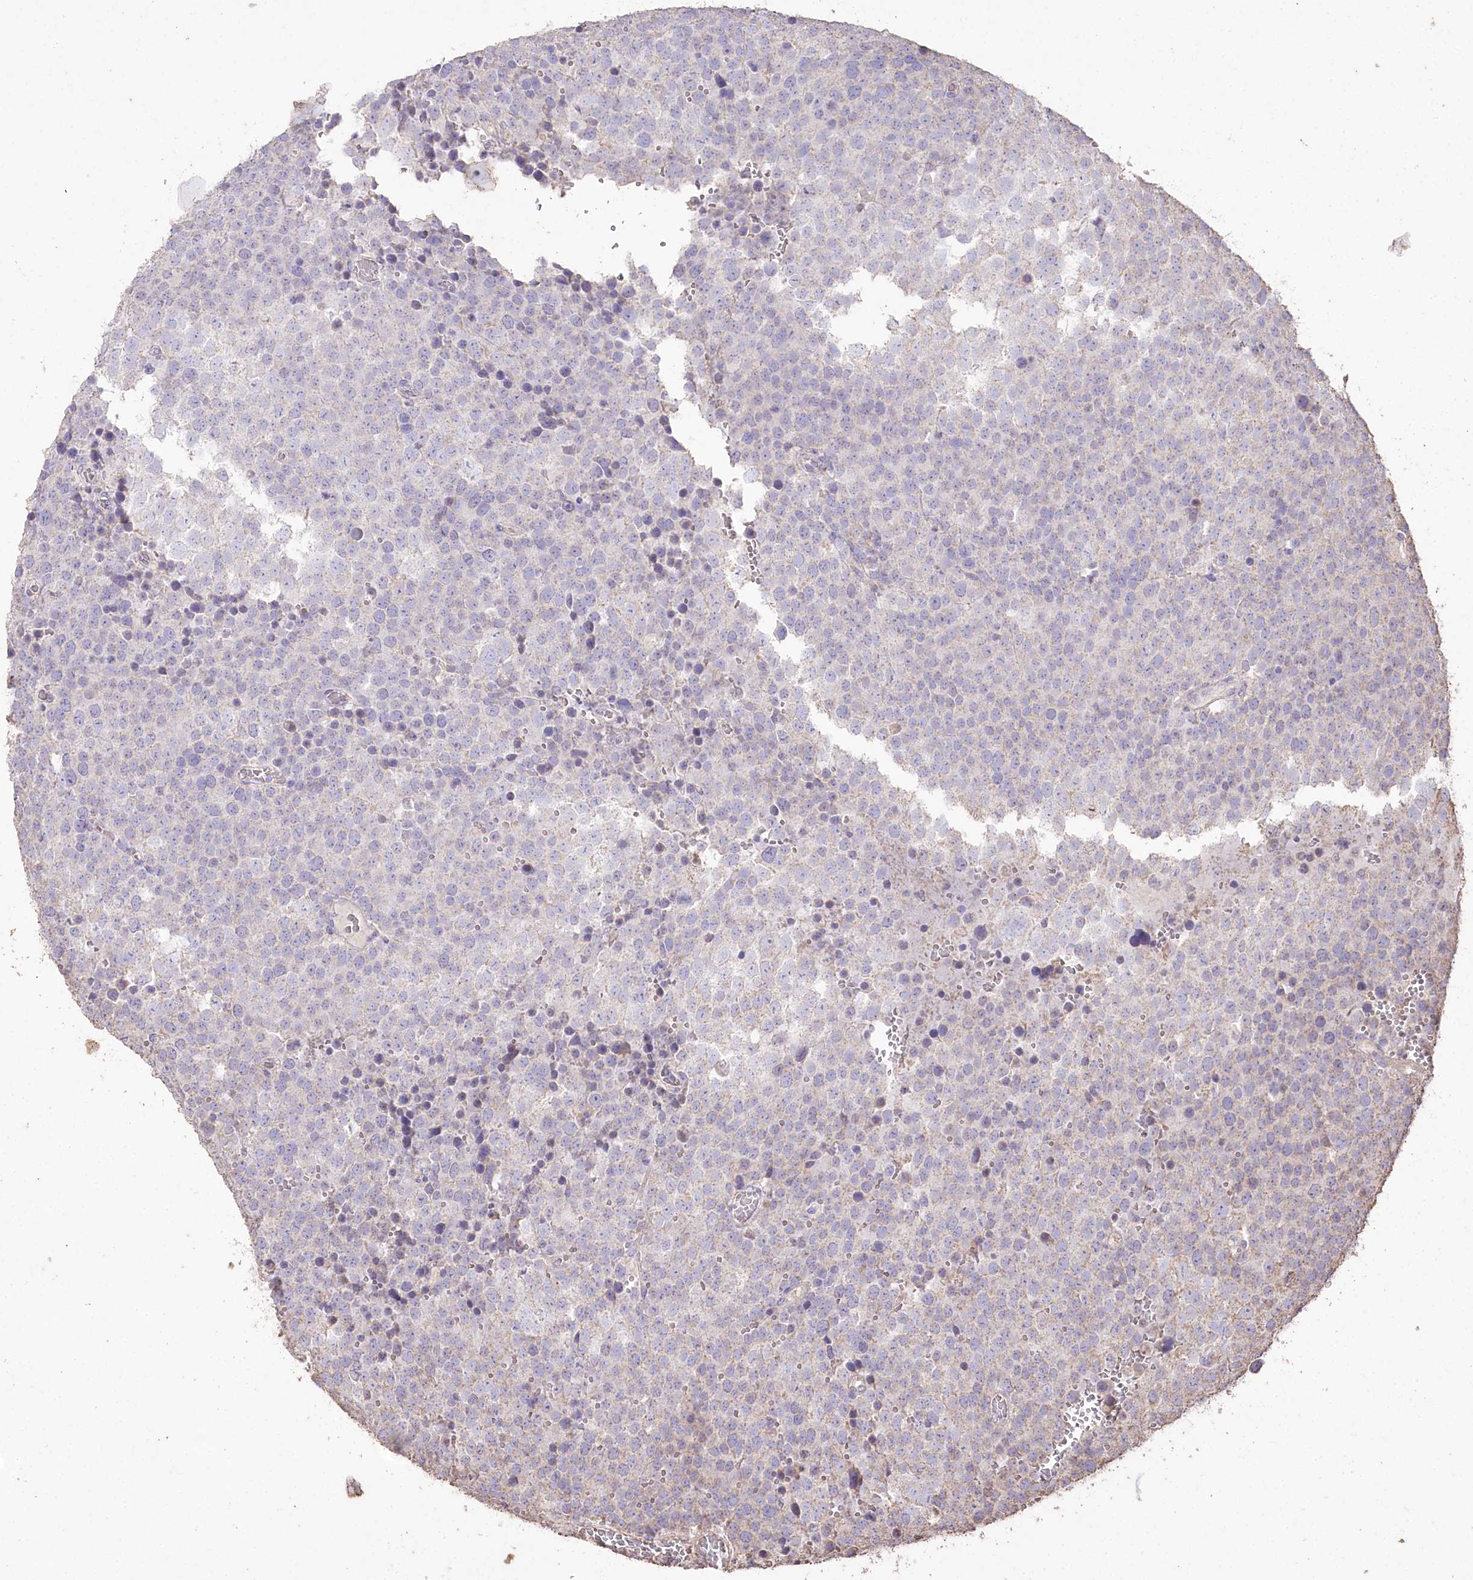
{"staining": {"intensity": "negative", "quantity": "none", "location": "none"}, "tissue": "testis cancer", "cell_type": "Tumor cells", "image_type": "cancer", "snomed": [{"axis": "morphology", "description": "Seminoma, NOS"}, {"axis": "topography", "description": "Testis"}], "caption": "Testis cancer stained for a protein using immunohistochemistry reveals no expression tumor cells.", "gene": "IREB2", "patient": {"sex": "male", "age": 71}}